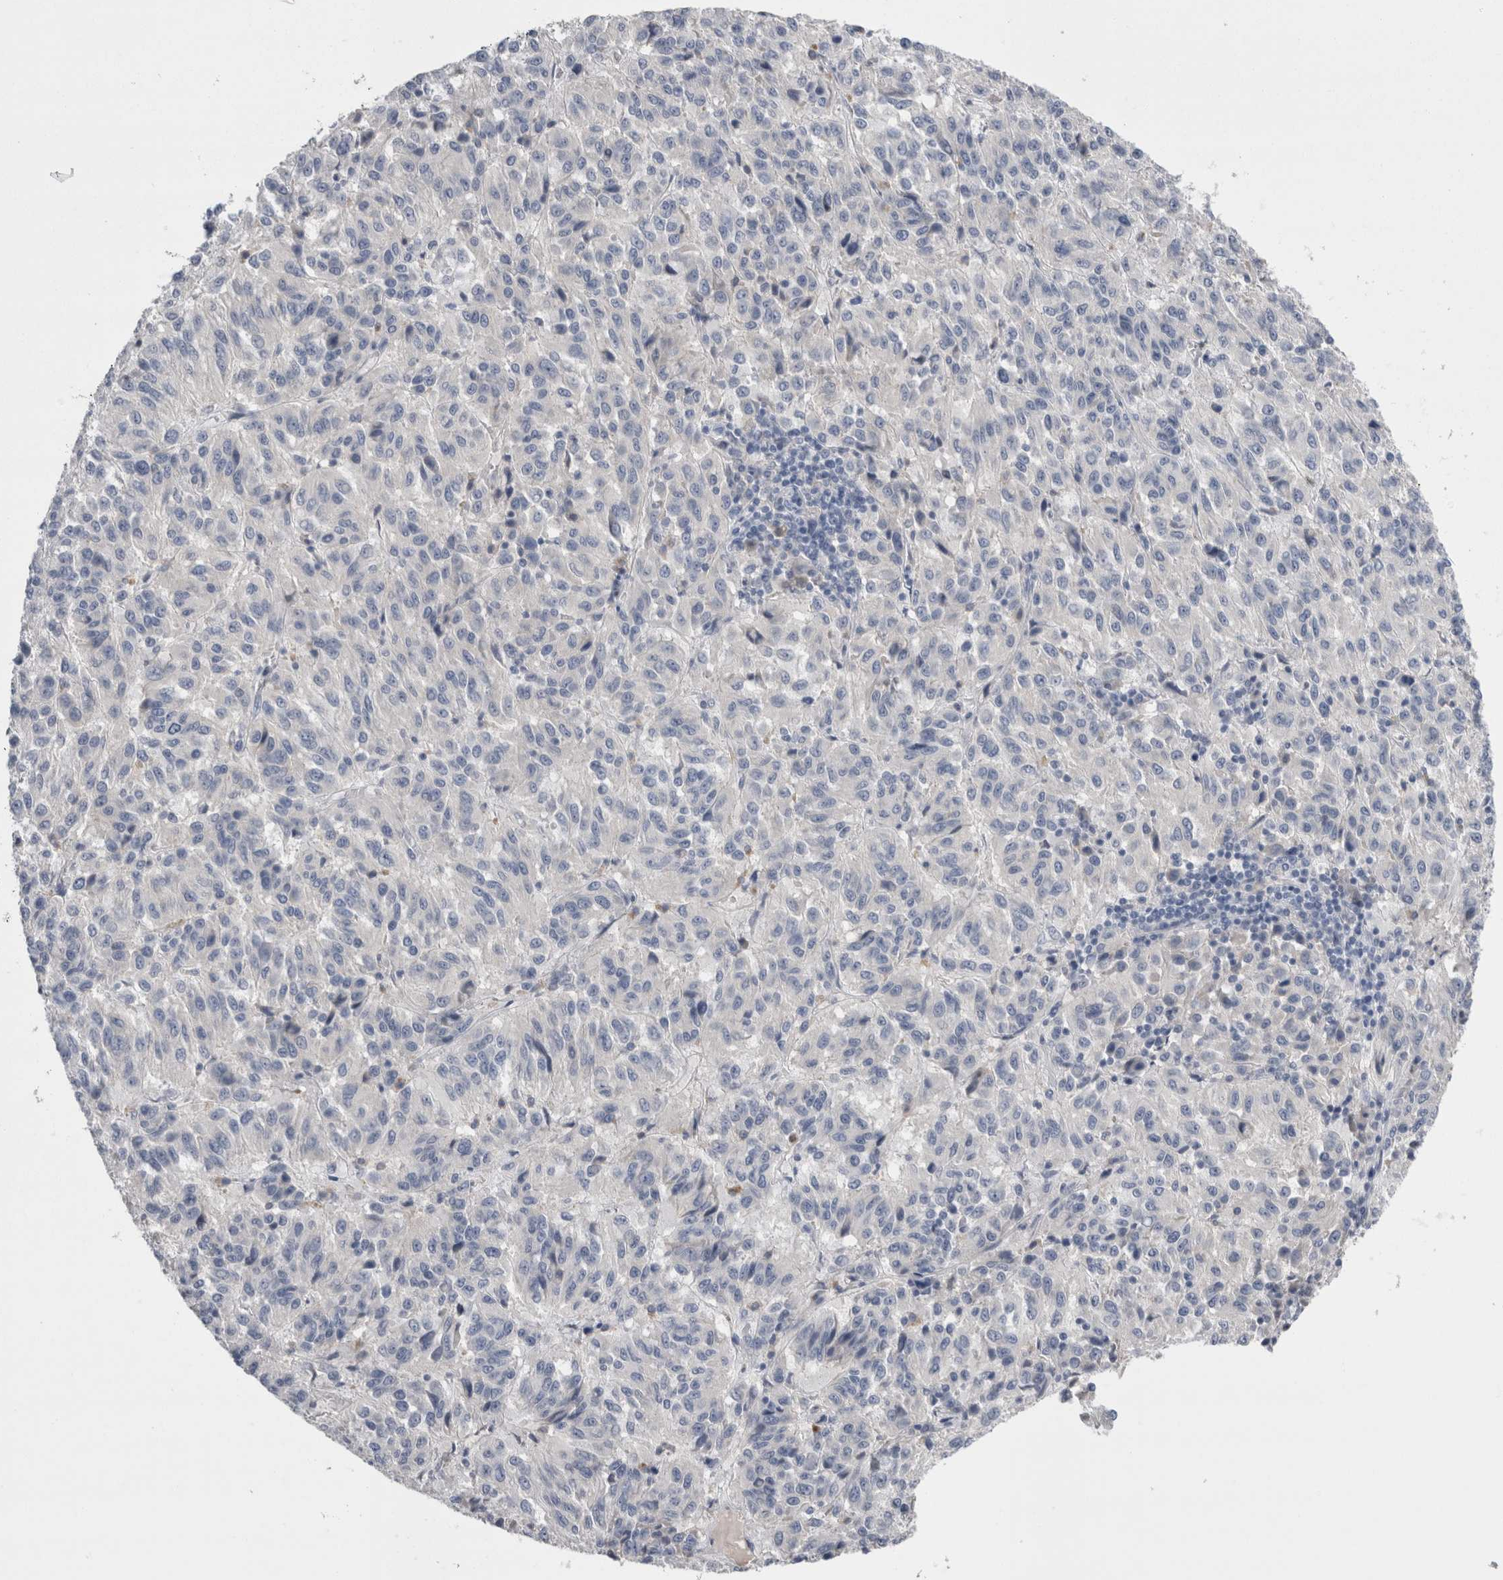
{"staining": {"intensity": "negative", "quantity": "none", "location": "none"}, "tissue": "melanoma", "cell_type": "Tumor cells", "image_type": "cancer", "snomed": [{"axis": "morphology", "description": "Malignant melanoma, Metastatic site"}, {"axis": "topography", "description": "Lung"}], "caption": "A photomicrograph of melanoma stained for a protein displays no brown staining in tumor cells.", "gene": "REG1A", "patient": {"sex": "male", "age": 64}}